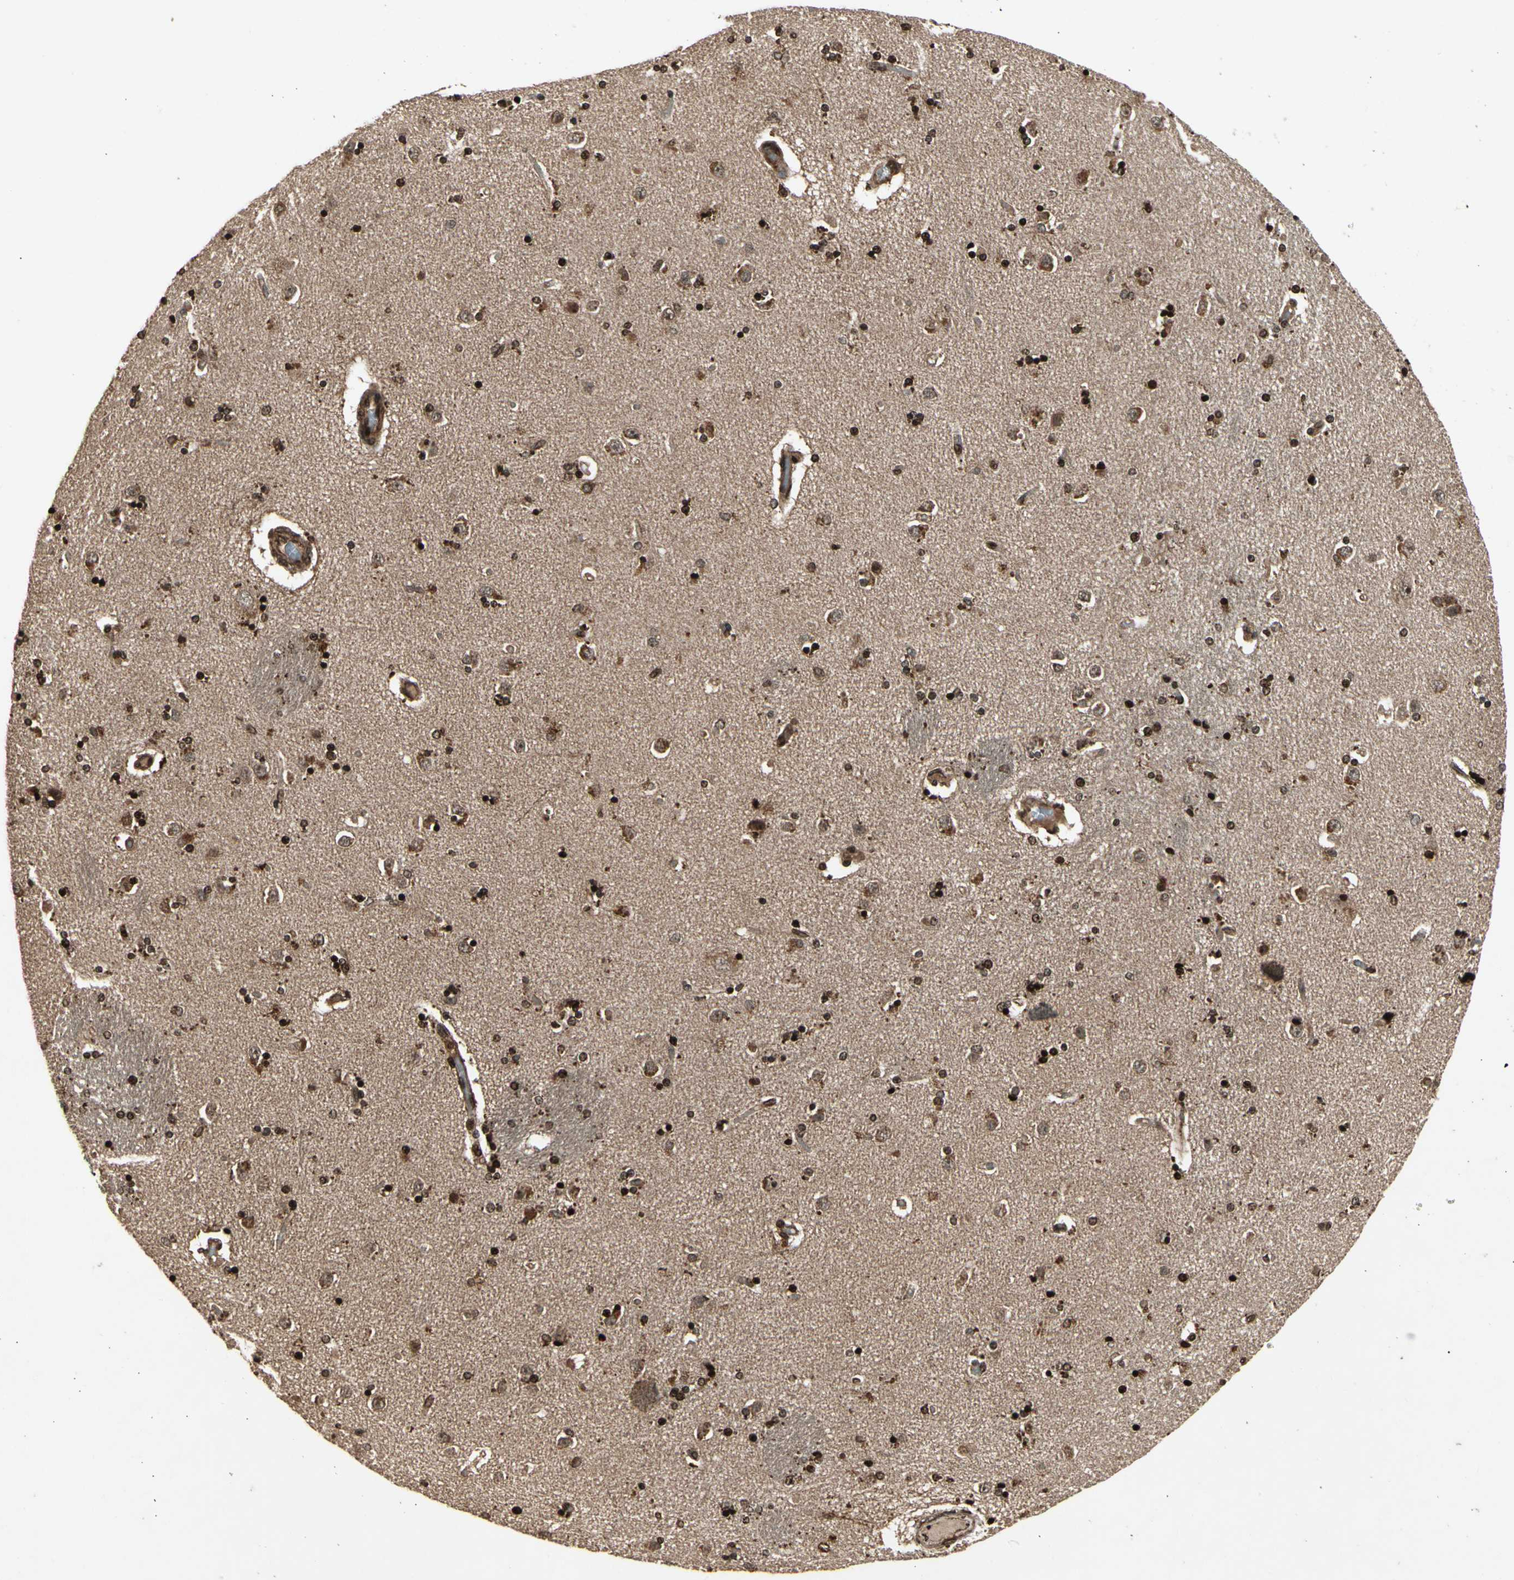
{"staining": {"intensity": "strong", "quantity": ">75%", "location": "nuclear"}, "tissue": "caudate", "cell_type": "Glial cells", "image_type": "normal", "snomed": [{"axis": "morphology", "description": "Normal tissue, NOS"}, {"axis": "topography", "description": "Lateral ventricle wall"}], "caption": "Immunohistochemistry photomicrograph of normal human caudate stained for a protein (brown), which exhibits high levels of strong nuclear positivity in about >75% of glial cells.", "gene": "GLRX", "patient": {"sex": "female", "age": 54}}